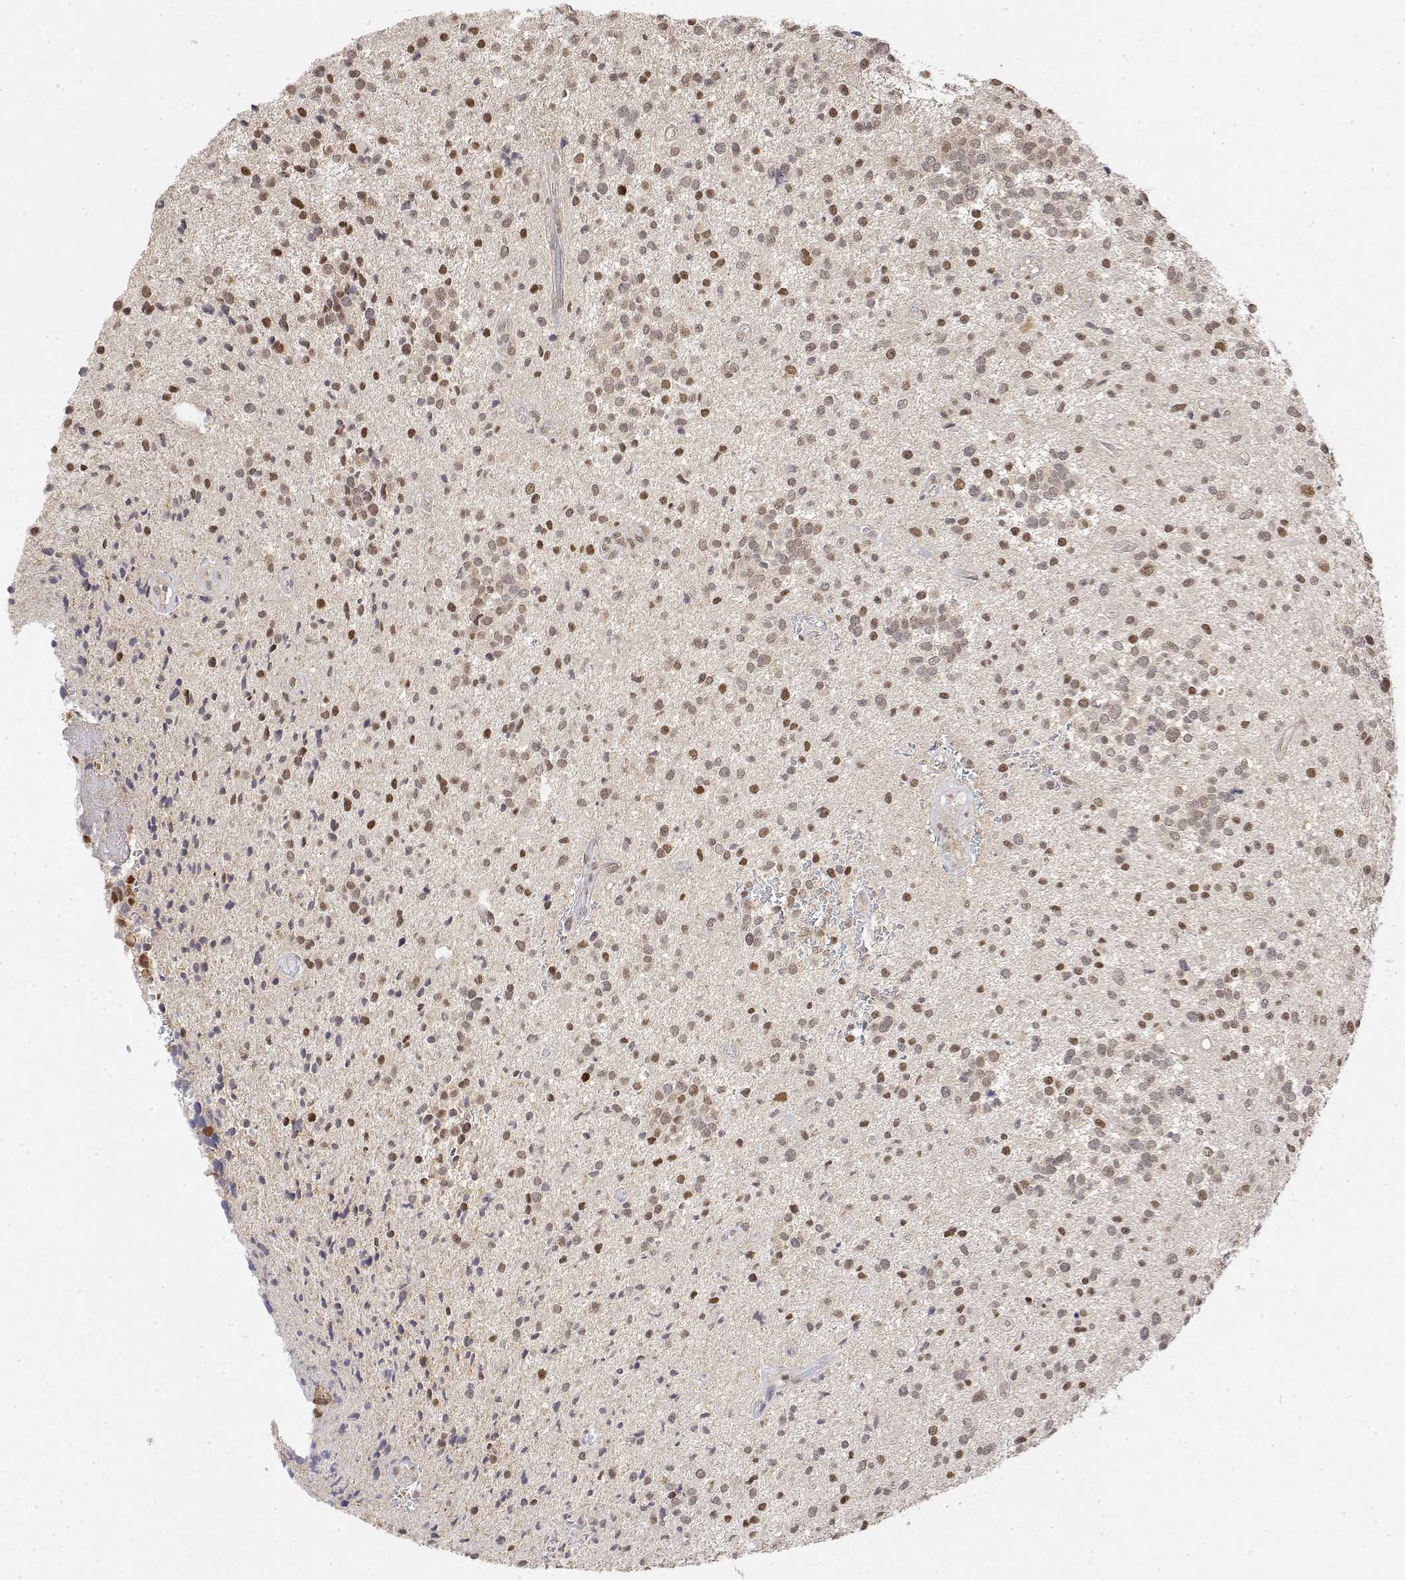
{"staining": {"intensity": "weak", "quantity": ">75%", "location": "nuclear"}, "tissue": "glioma", "cell_type": "Tumor cells", "image_type": "cancer", "snomed": [{"axis": "morphology", "description": "Glioma, malignant, High grade"}, {"axis": "topography", "description": "Brain"}], "caption": "A high-resolution image shows immunohistochemistry (IHC) staining of malignant glioma (high-grade), which reveals weak nuclear positivity in approximately >75% of tumor cells.", "gene": "TPI1", "patient": {"sex": "male", "age": 29}}